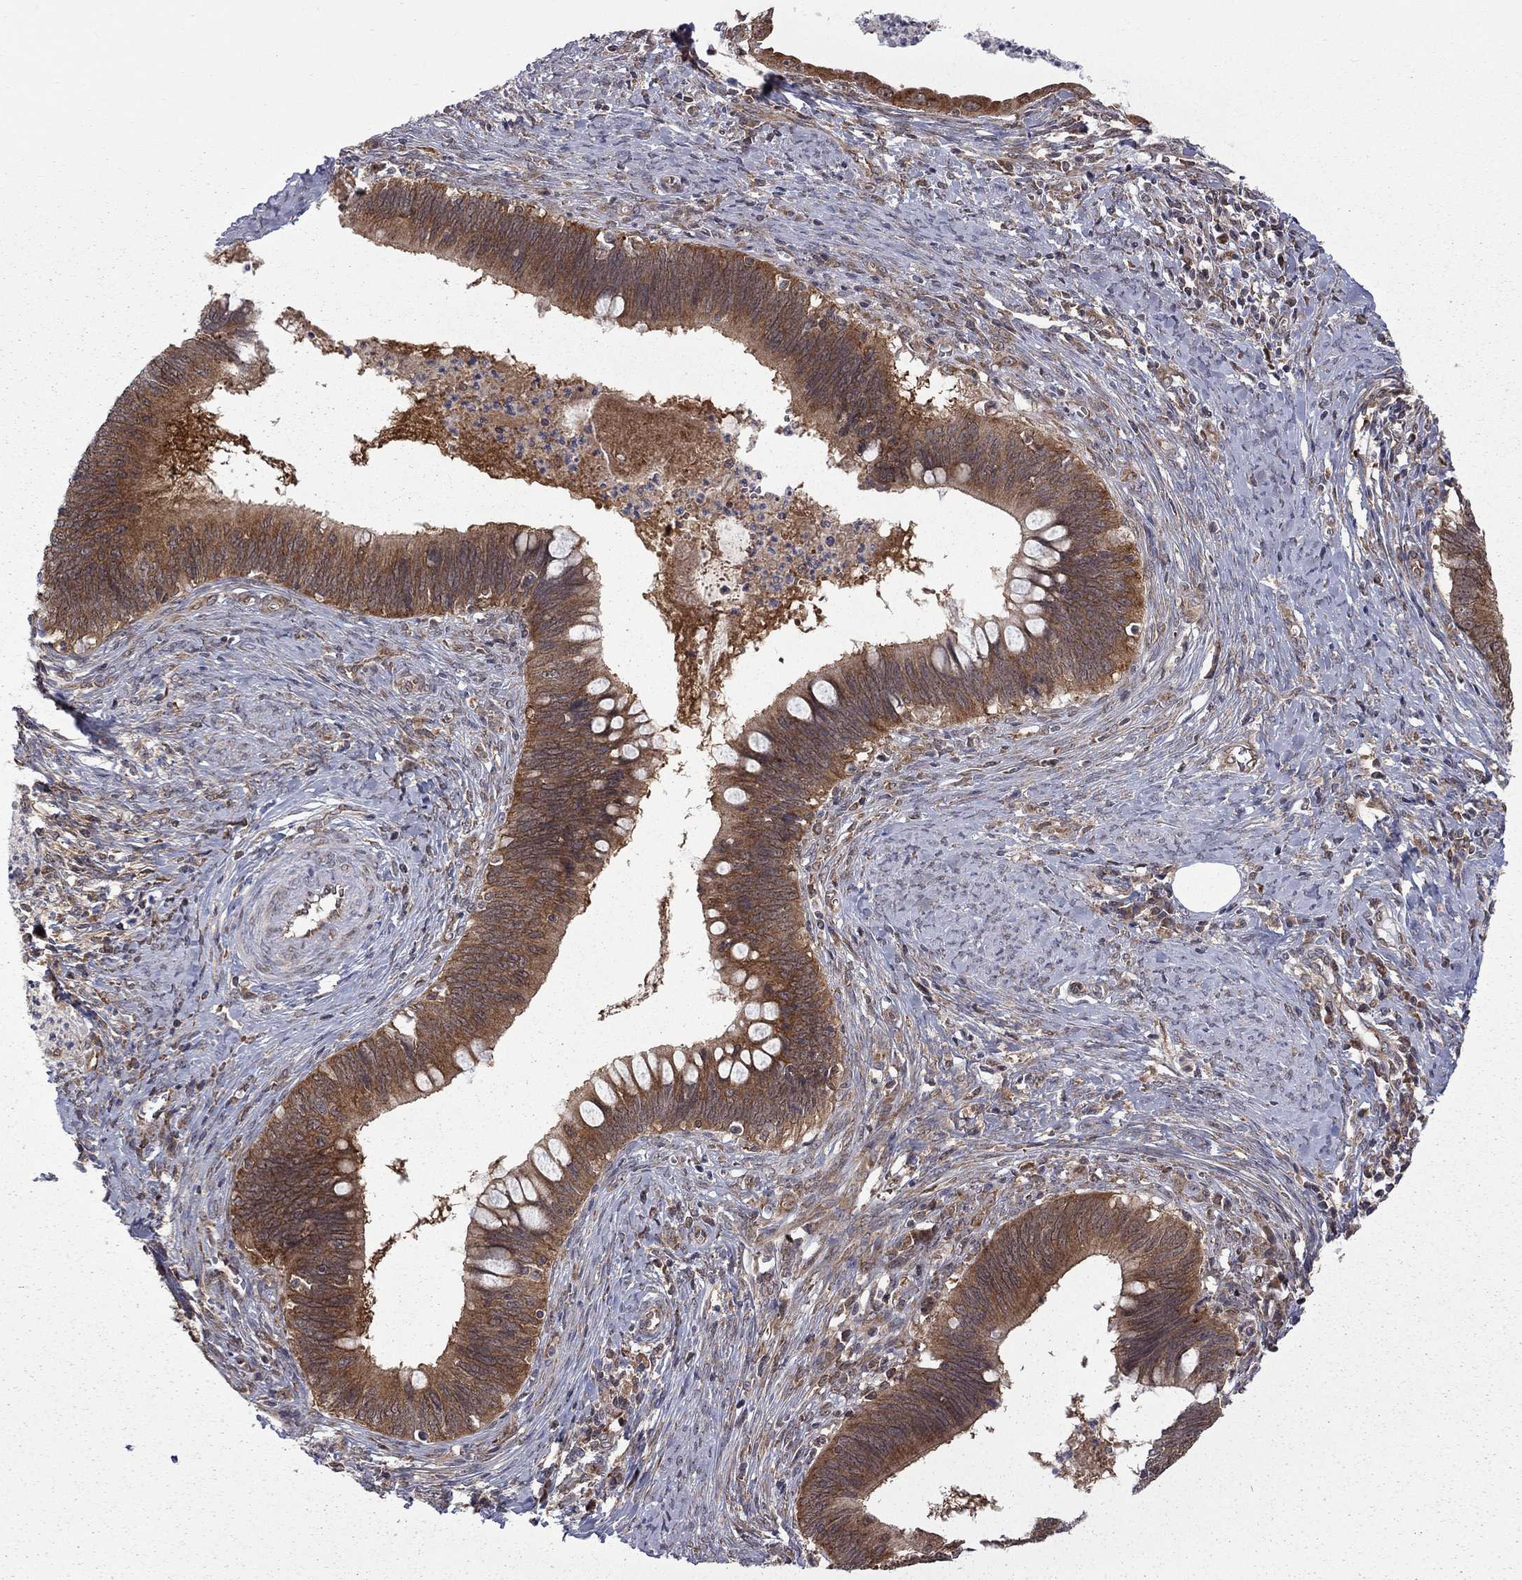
{"staining": {"intensity": "strong", "quantity": ">75%", "location": "cytoplasmic/membranous"}, "tissue": "cervical cancer", "cell_type": "Tumor cells", "image_type": "cancer", "snomed": [{"axis": "morphology", "description": "Adenocarcinoma, NOS"}, {"axis": "topography", "description": "Cervix"}], "caption": "Immunohistochemical staining of cervical cancer (adenocarcinoma) demonstrates high levels of strong cytoplasmic/membranous positivity in about >75% of tumor cells. The protein is stained brown, and the nuclei are stained in blue (DAB (3,3'-diaminobenzidine) IHC with brightfield microscopy, high magnification).", "gene": "NAA50", "patient": {"sex": "female", "age": 42}}